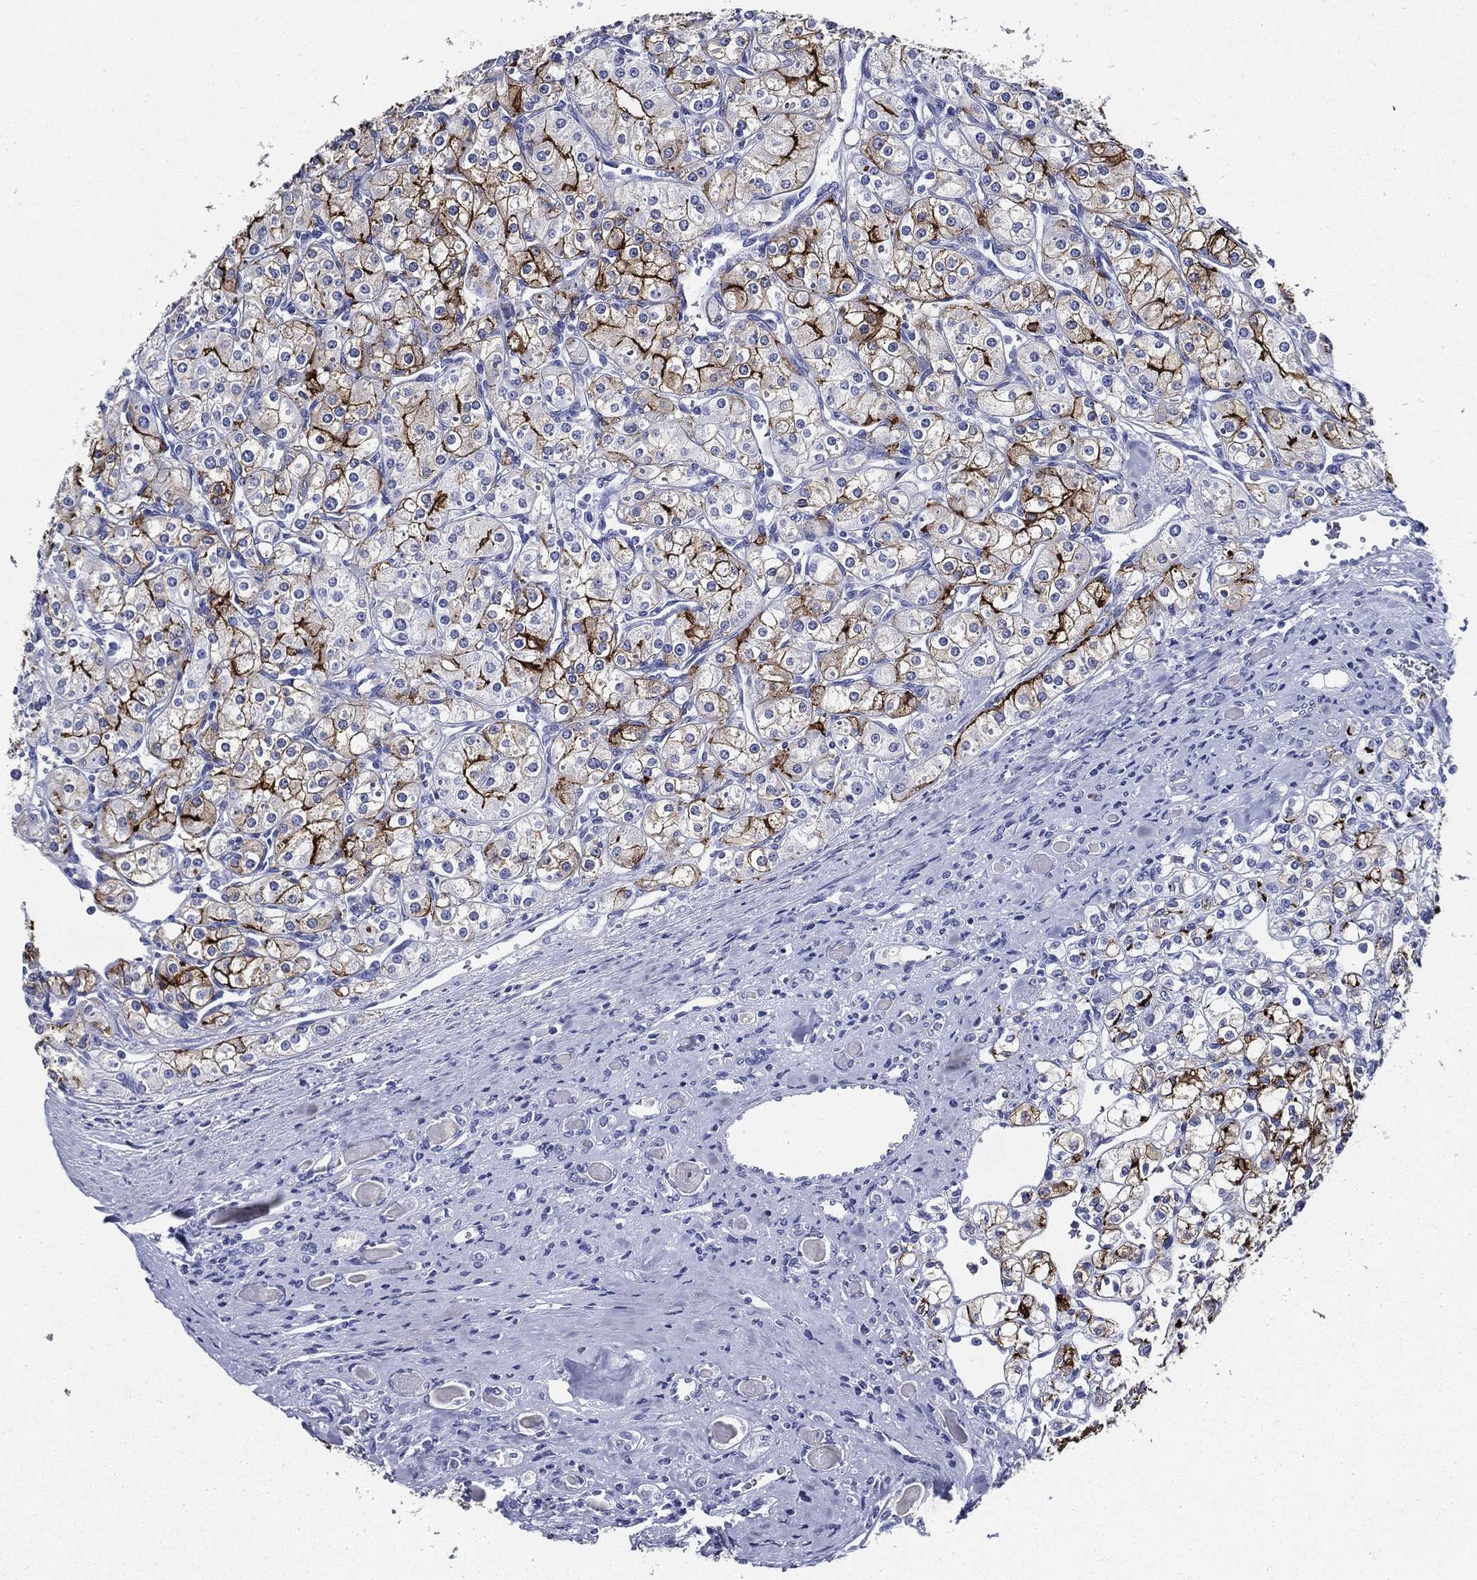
{"staining": {"intensity": "strong", "quantity": "<25%", "location": "cytoplasmic/membranous"}, "tissue": "renal cancer", "cell_type": "Tumor cells", "image_type": "cancer", "snomed": [{"axis": "morphology", "description": "Adenocarcinoma, NOS"}, {"axis": "topography", "description": "Kidney"}], "caption": "A medium amount of strong cytoplasmic/membranous positivity is present in approximately <25% of tumor cells in renal cancer (adenocarcinoma) tissue.", "gene": "ACE2", "patient": {"sex": "male", "age": 77}}